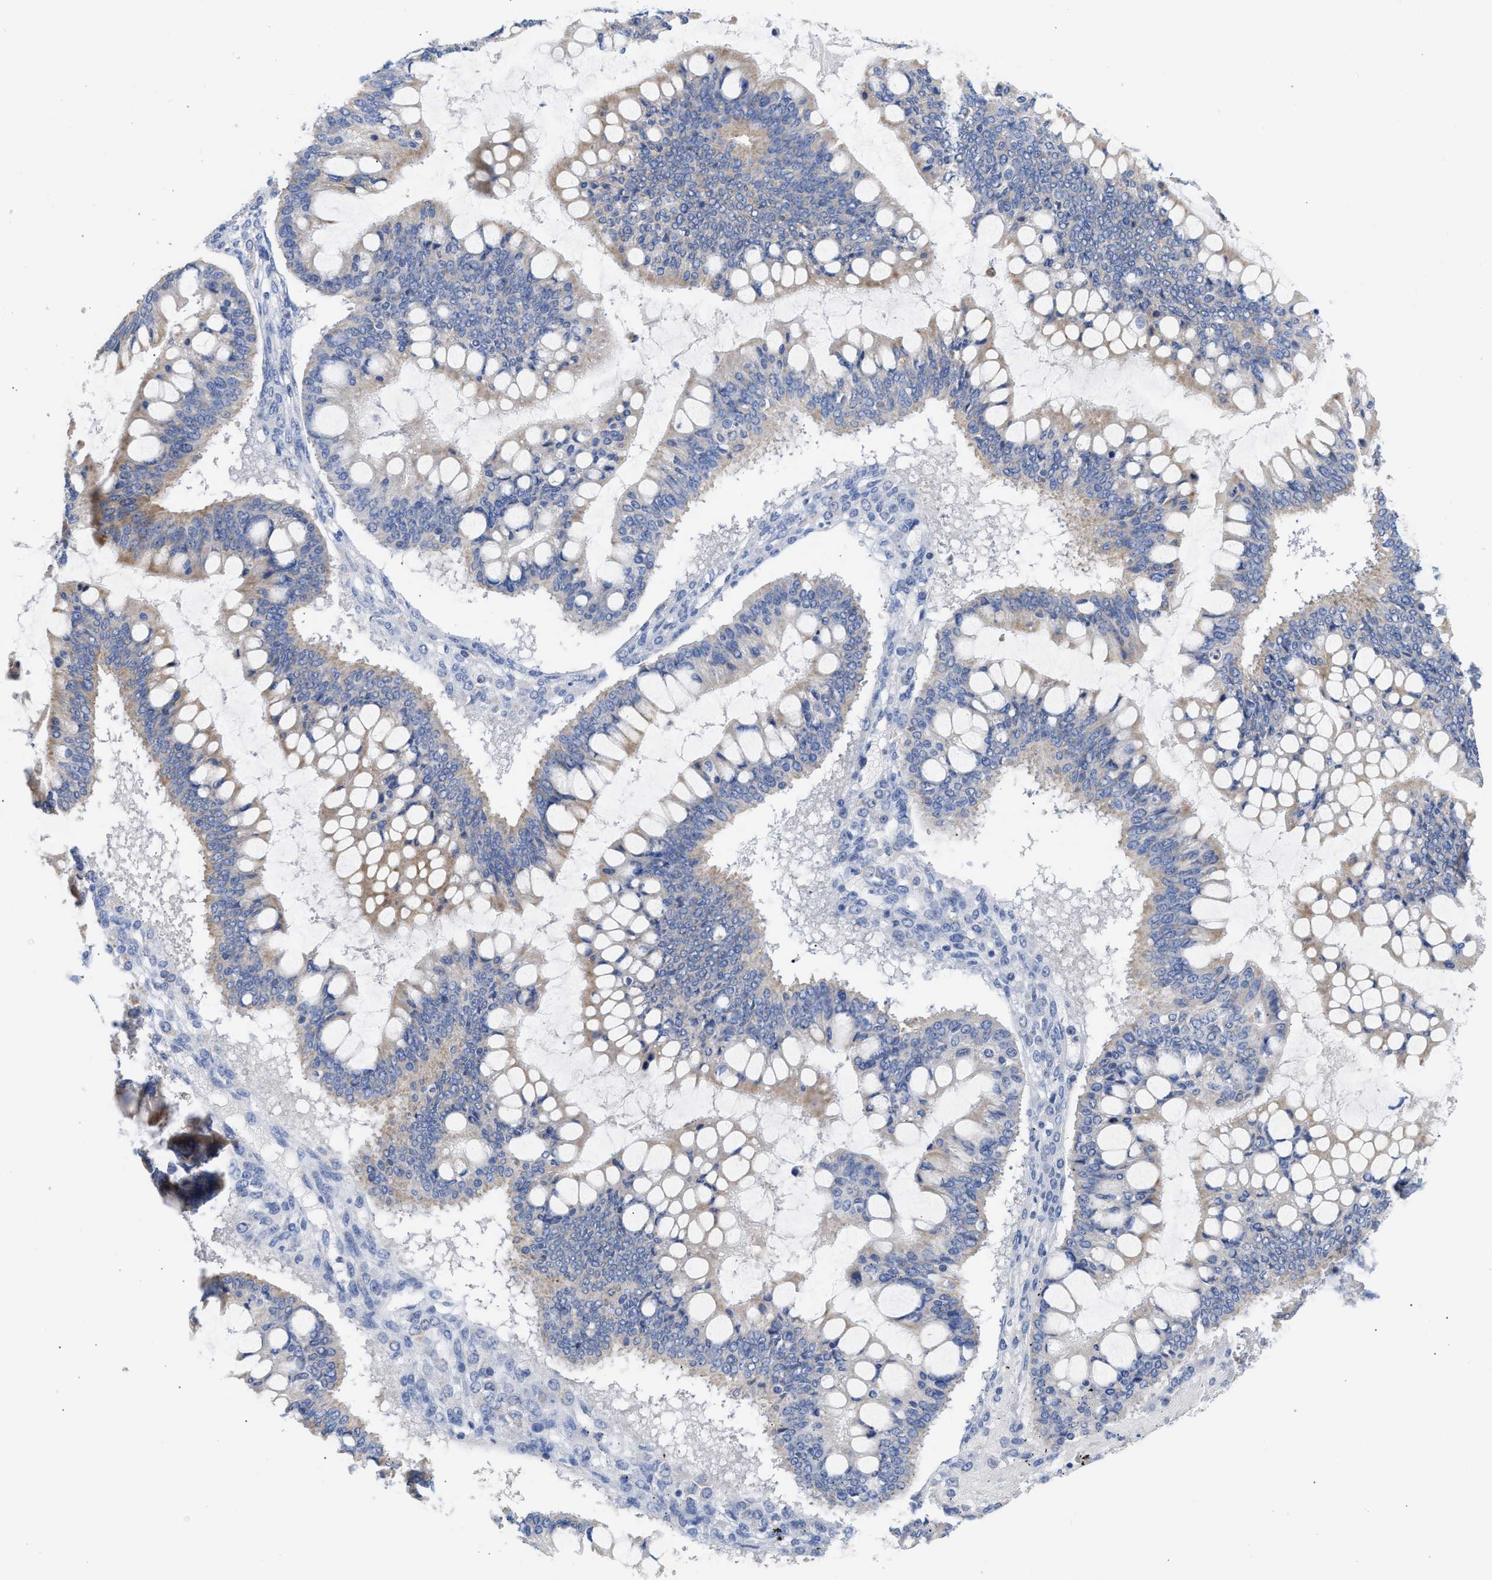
{"staining": {"intensity": "moderate", "quantity": "25%-75%", "location": "cytoplasmic/membranous"}, "tissue": "ovarian cancer", "cell_type": "Tumor cells", "image_type": "cancer", "snomed": [{"axis": "morphology", "description": "Cystadenocarcinoma, mucinous, NOS"}, {"axis": "topography", "description": "Ovary"}], "caption": "Ovarian mucinous cystadenocarcinoma stained with DAB (3,3'-diaminobenzidine) immunohistochemistry (IHC) reveals medium levels of moderate cytoplasmic/membranous staining in approximately 25%-75% of tumor cells. (brown staining indicates protein expression, while blue staining denotes nuclei).", "gene": "ACOT13", "patient": {"sex": "female", "age": 73}}